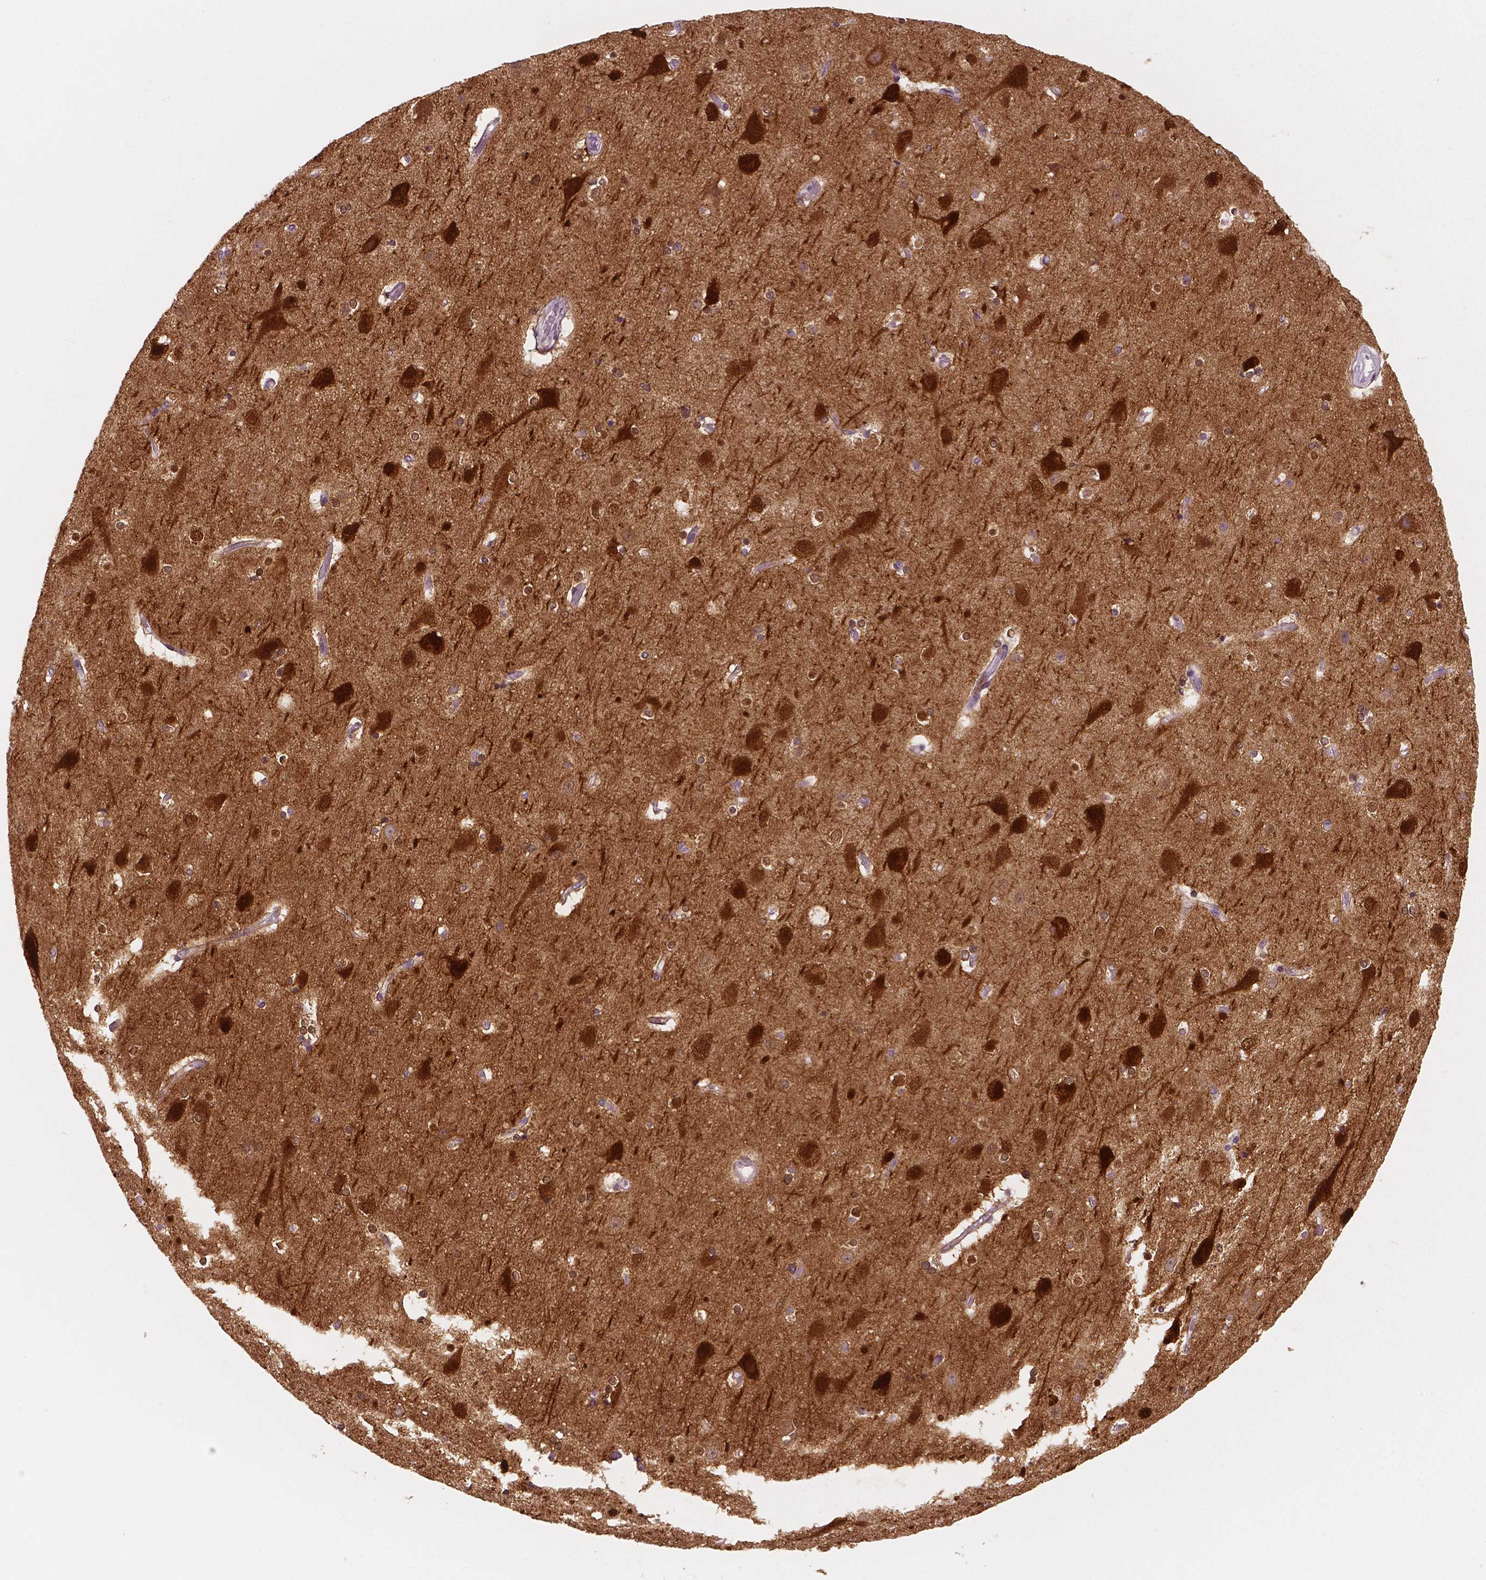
{"staining": {"intensity": "negative", "quantity": "none", "location": "none"}, "tissue": "cerebral cortex", "cell_type": "Endothelial cells", "image_type": "normal", "snomed": [{"axis": "morphology", "description": "Normal tissue, NOS"}, {"axis": "topography", "description": "Cerebral cortex"}], "caption": "Cerebral cortex stained for a protein using IHC exhibits no expression endothelial cells.", "gene": "NECAB1", "patient": {"sex": "female", "age": 52}}